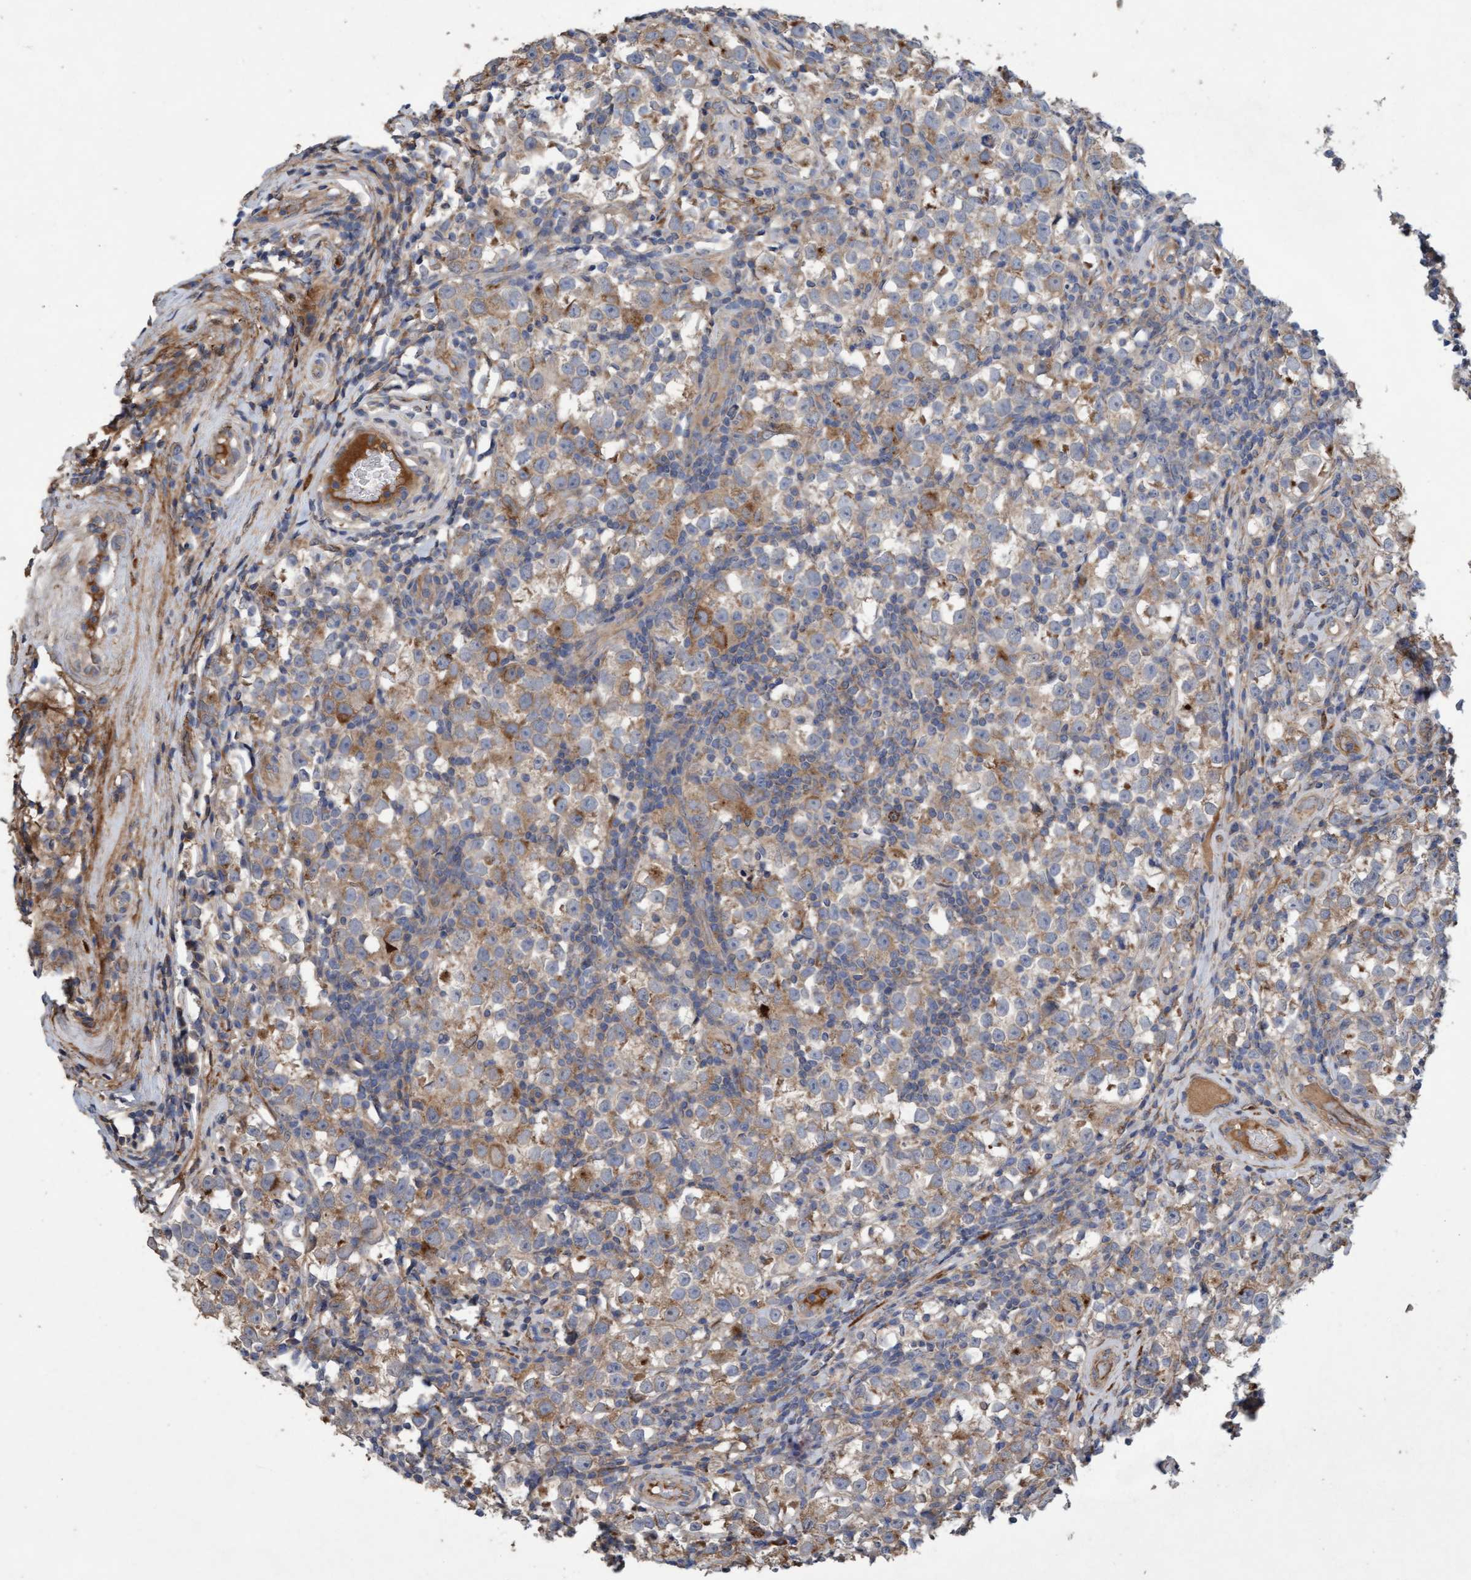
{"staining": {"intensity": "weak", "quantity": "25%-75%", "location": "cytoplasmic/membranous"}, "tissue": "testis cancer", "cell_type": "Tumor cells", "image_type": "cancer", "snomed": [{"axis": "morphology", "description": "Normal tissue, NOS"}, {"axis": "morphology", "description": "Seminoma, NOS"}, {"axis": "topography", "description": "Testis"}], "caption": "Tumor cells reveal weak cytoplasmic/membranous expression in about 25%-75% of cells in seminoma (testis).", "gene": "DDHD2", "patient": {"sex": "male", "age": 43}}